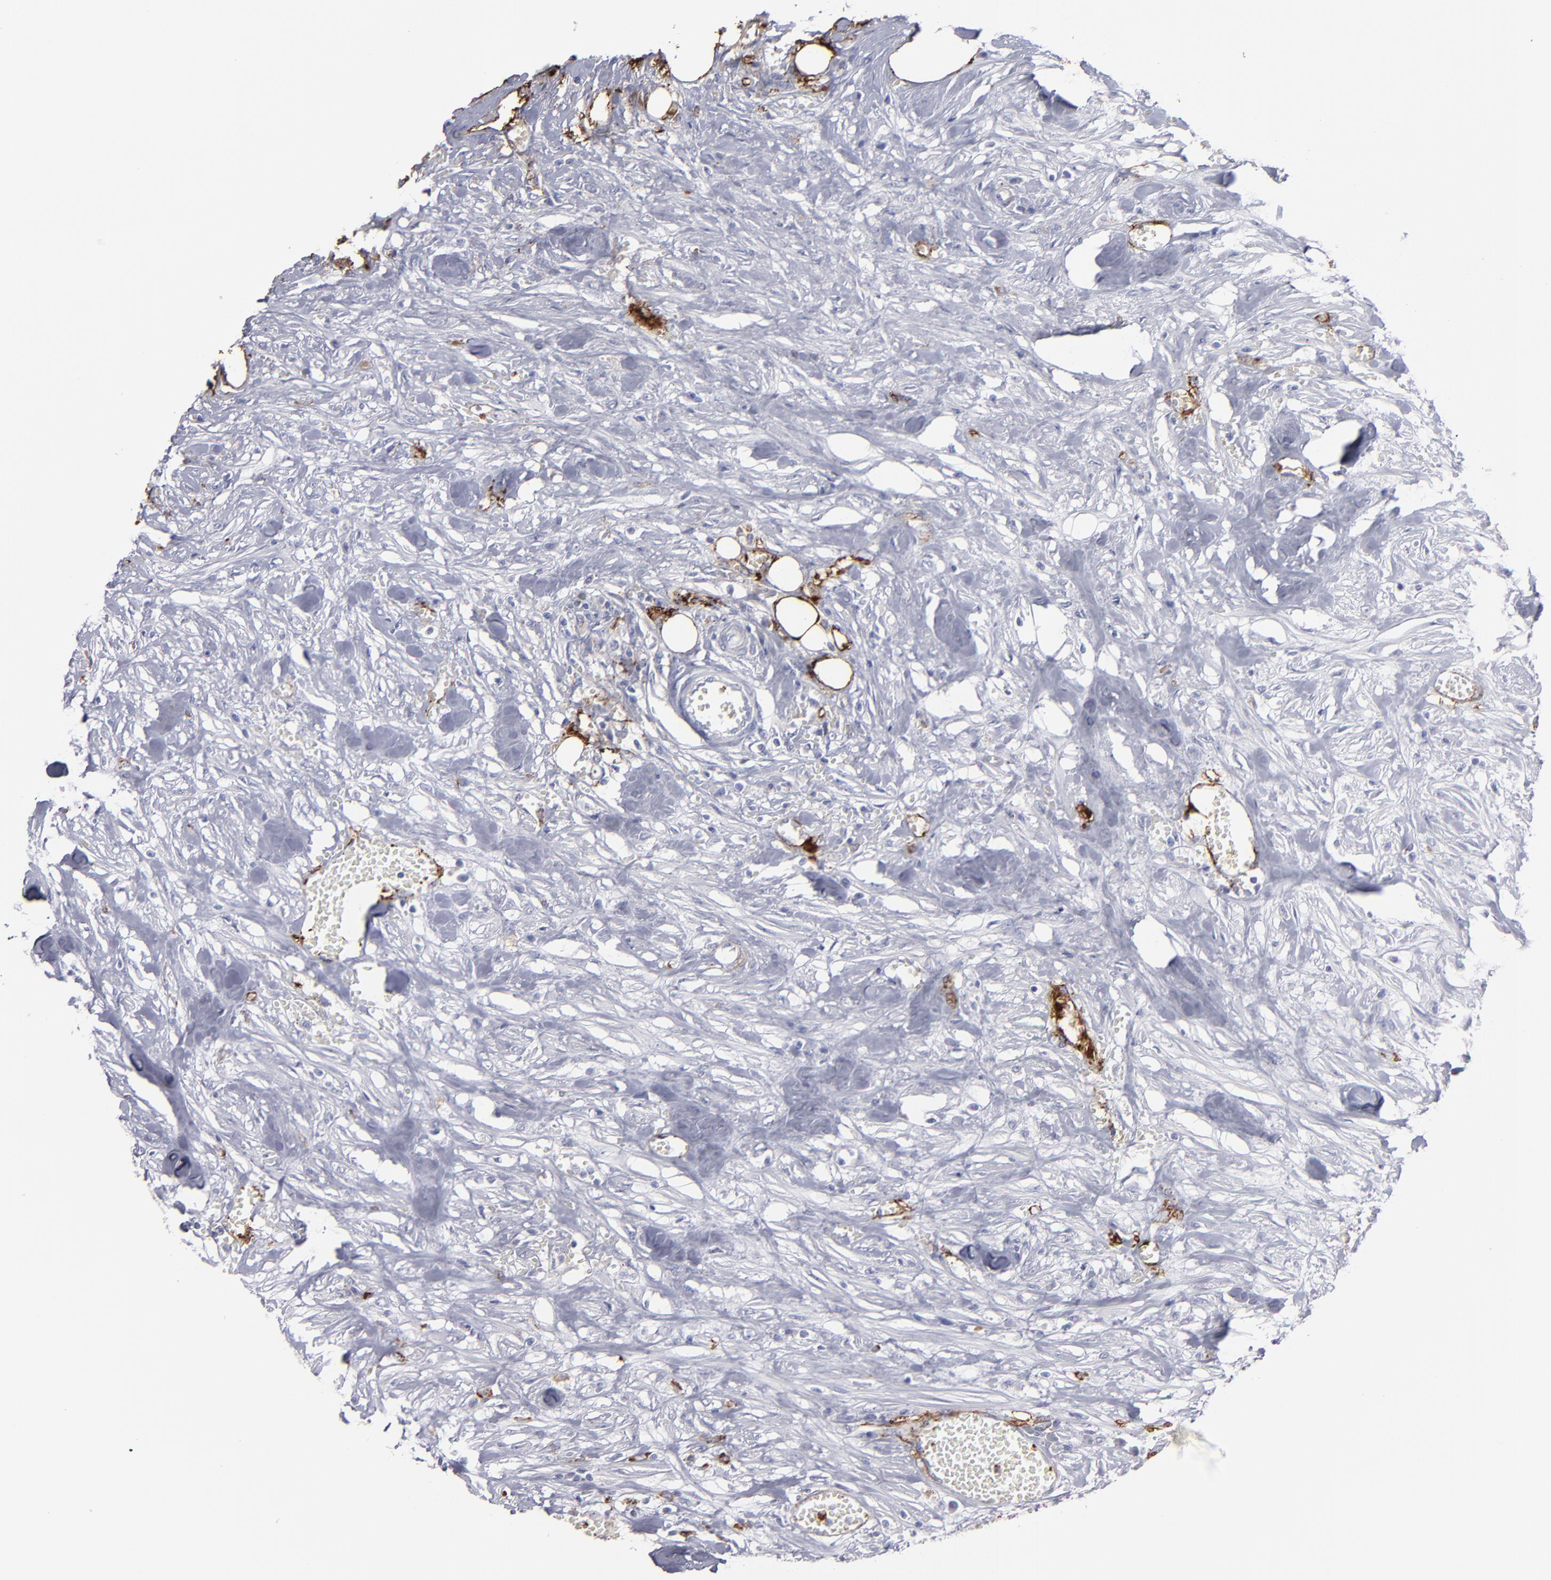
{"staining": {"intensity": "negative", "quantity": "none", "location": "none"}, "tissue": "urothelial cancer", "cell_type": "Tumor cells", "image_type": "cancer", "snomed": [{"axis": "morphology", "description": "Urothelial carcinoma, High grade"}, {"axis": "topography", "description": "Urinary bladder"}], "caption": "Urothelial cancer stained for a protein using IHC exhibits no staining tumor cells.", "gene": "CD36", "patient": {"sex": "male", "age": 74}}